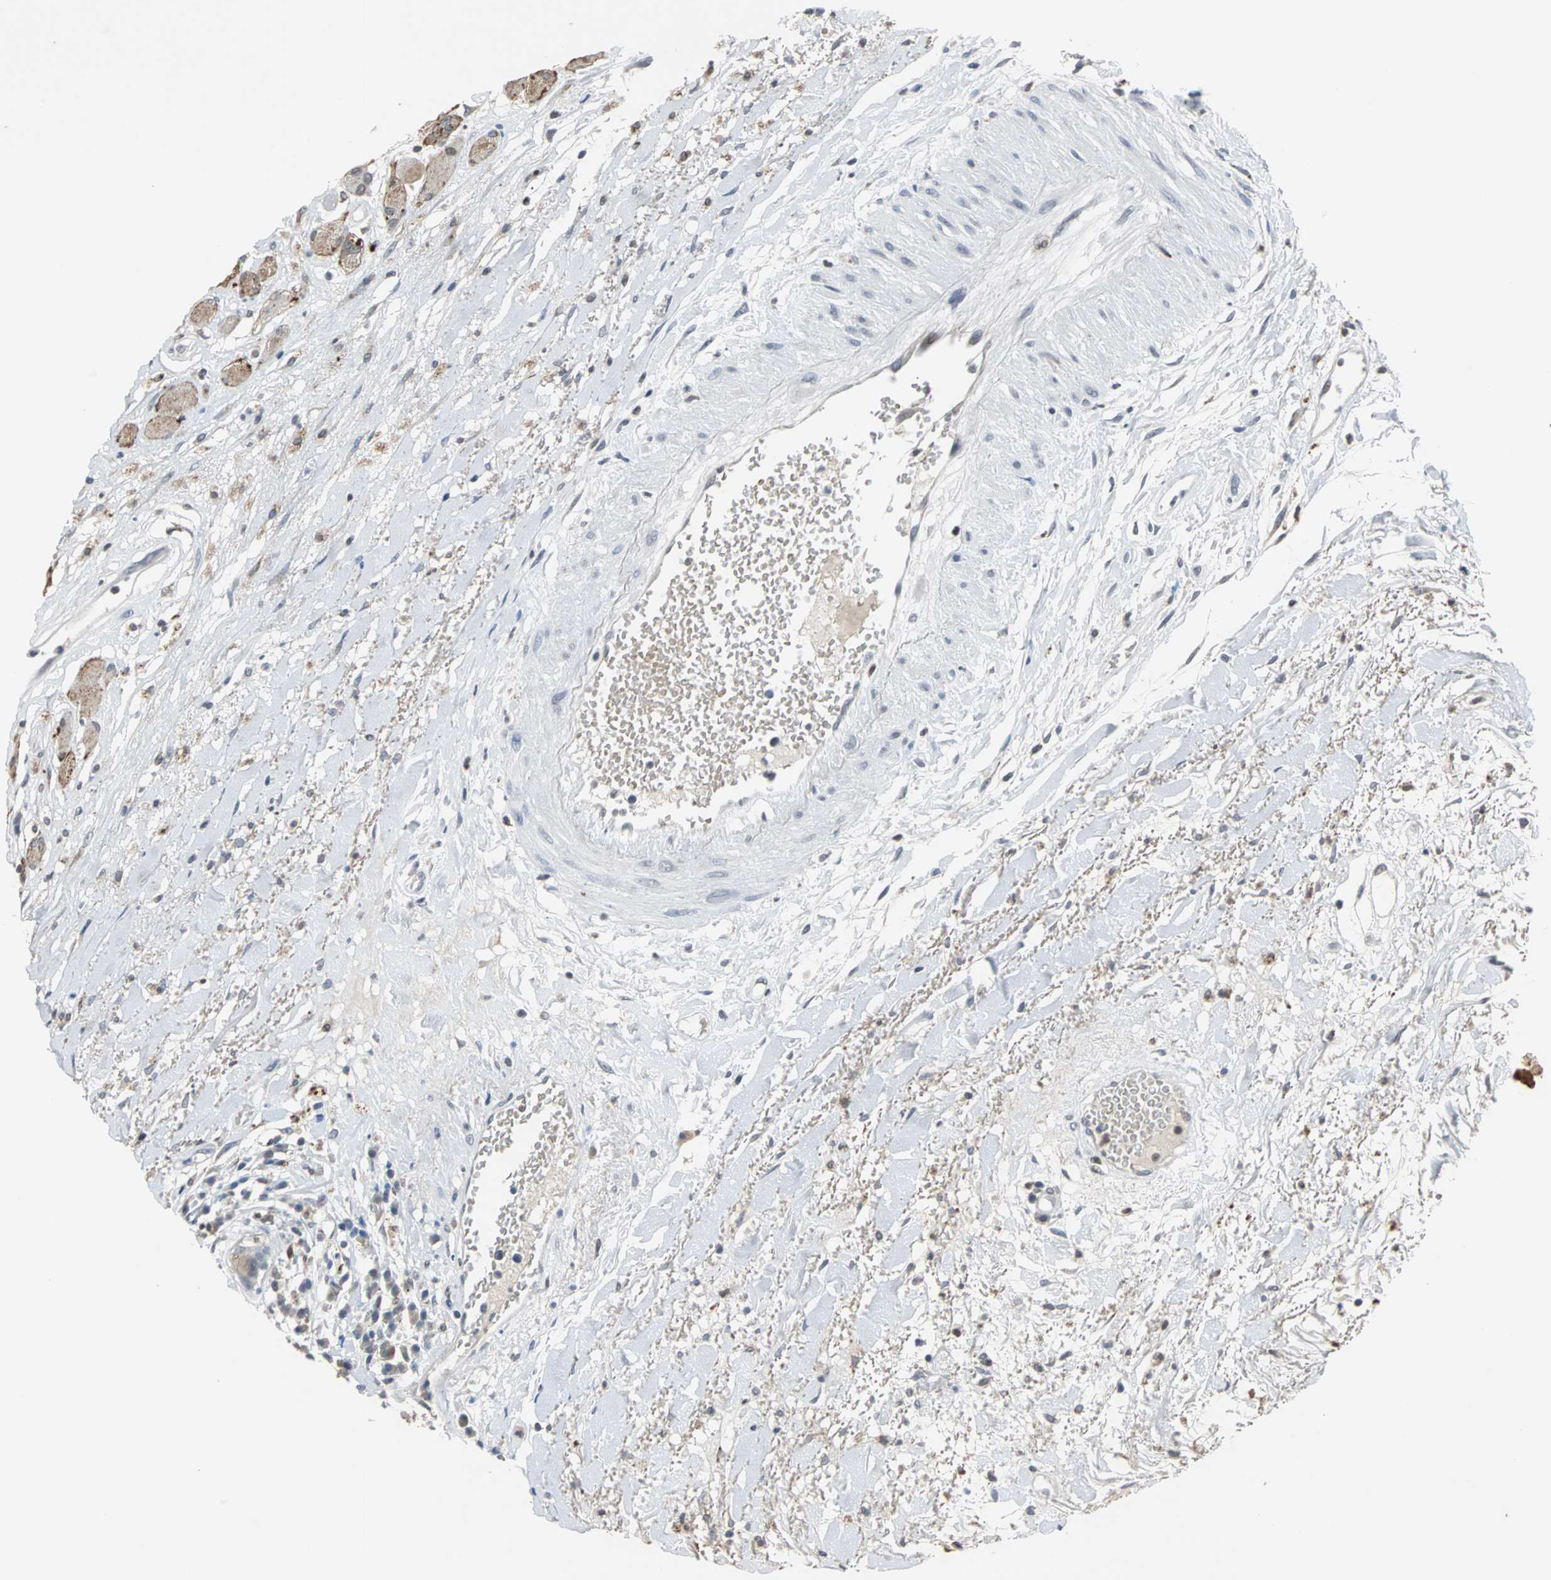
{"staining": {"intensity": "moderate", "quantity": "25%-75%", "location": "cytoplasmic/membranous,nuclear"}, "tissue": "head and neck cancer", "cell_type": "Tumor cells", "image_type": "cancer", "snomed": [{"axis": "morphology", "description": "Squamous cell carcinoma, NOS"}, {"axis": "topography", "description": "Head-Neck"}], "caption": "Human squamous cell carcinoma (head and neck) stained with a protein marker displays moderate staining in tumor cells.", "gene": "HLX", "patient": {"sex": "male", "age": 62}}